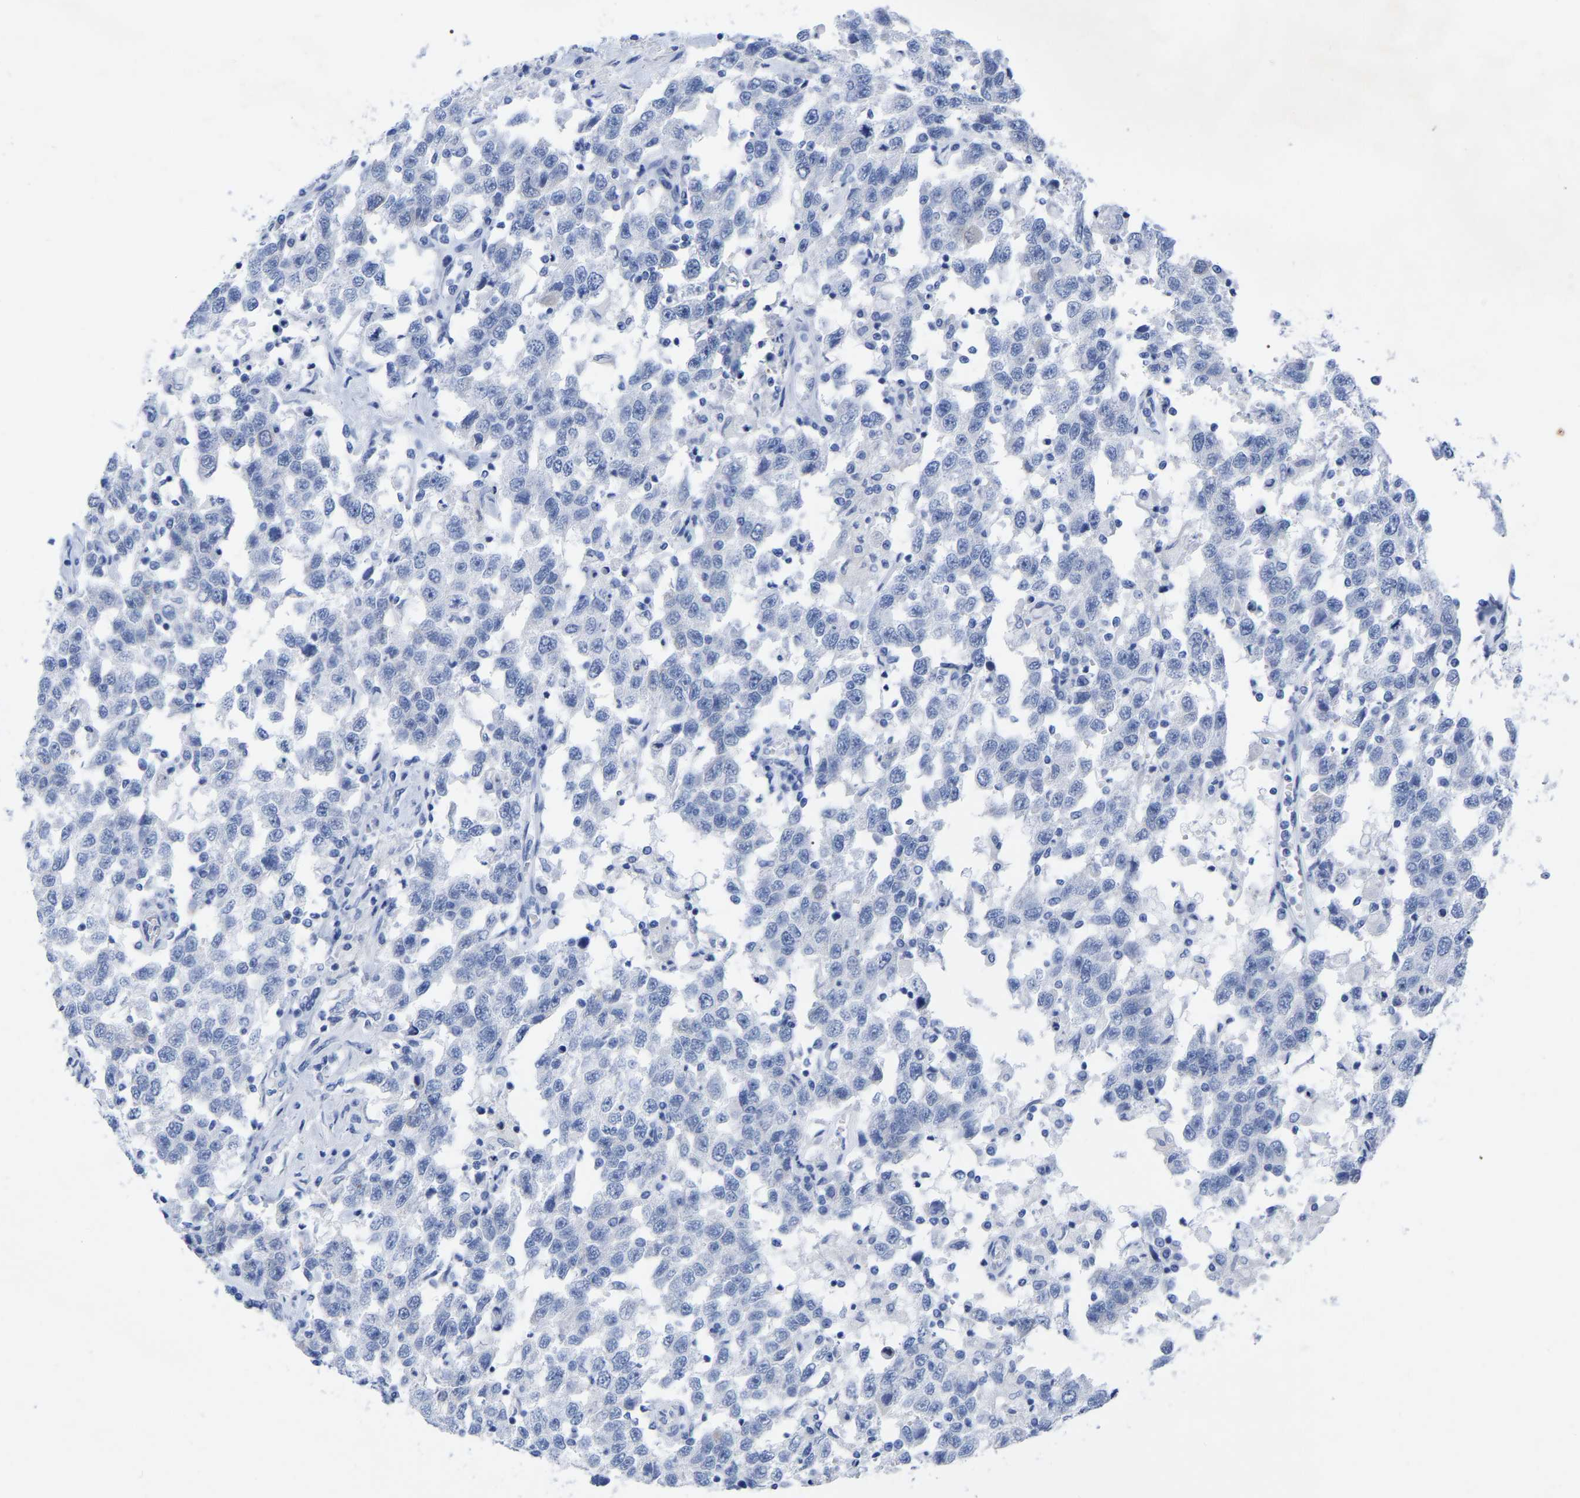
{"staining": {"intensity": "negative", "quantity": "none", "location": "none"}, "tissue": "testis cancer", "cell_type": "Tumor cells", "image_type": "cancer", "snomed": [{"axis": "morphology", "description": "Seminoma, NOS"}, {"axis": "topography", "description": "Testis"}], "caption": "This is an immunohistochemistry image of human testis cancer (seminoma). There is no positivity in tumor cells.", "gene": "HAPLN1", "patient": {"sex": "male", "age": 41}}